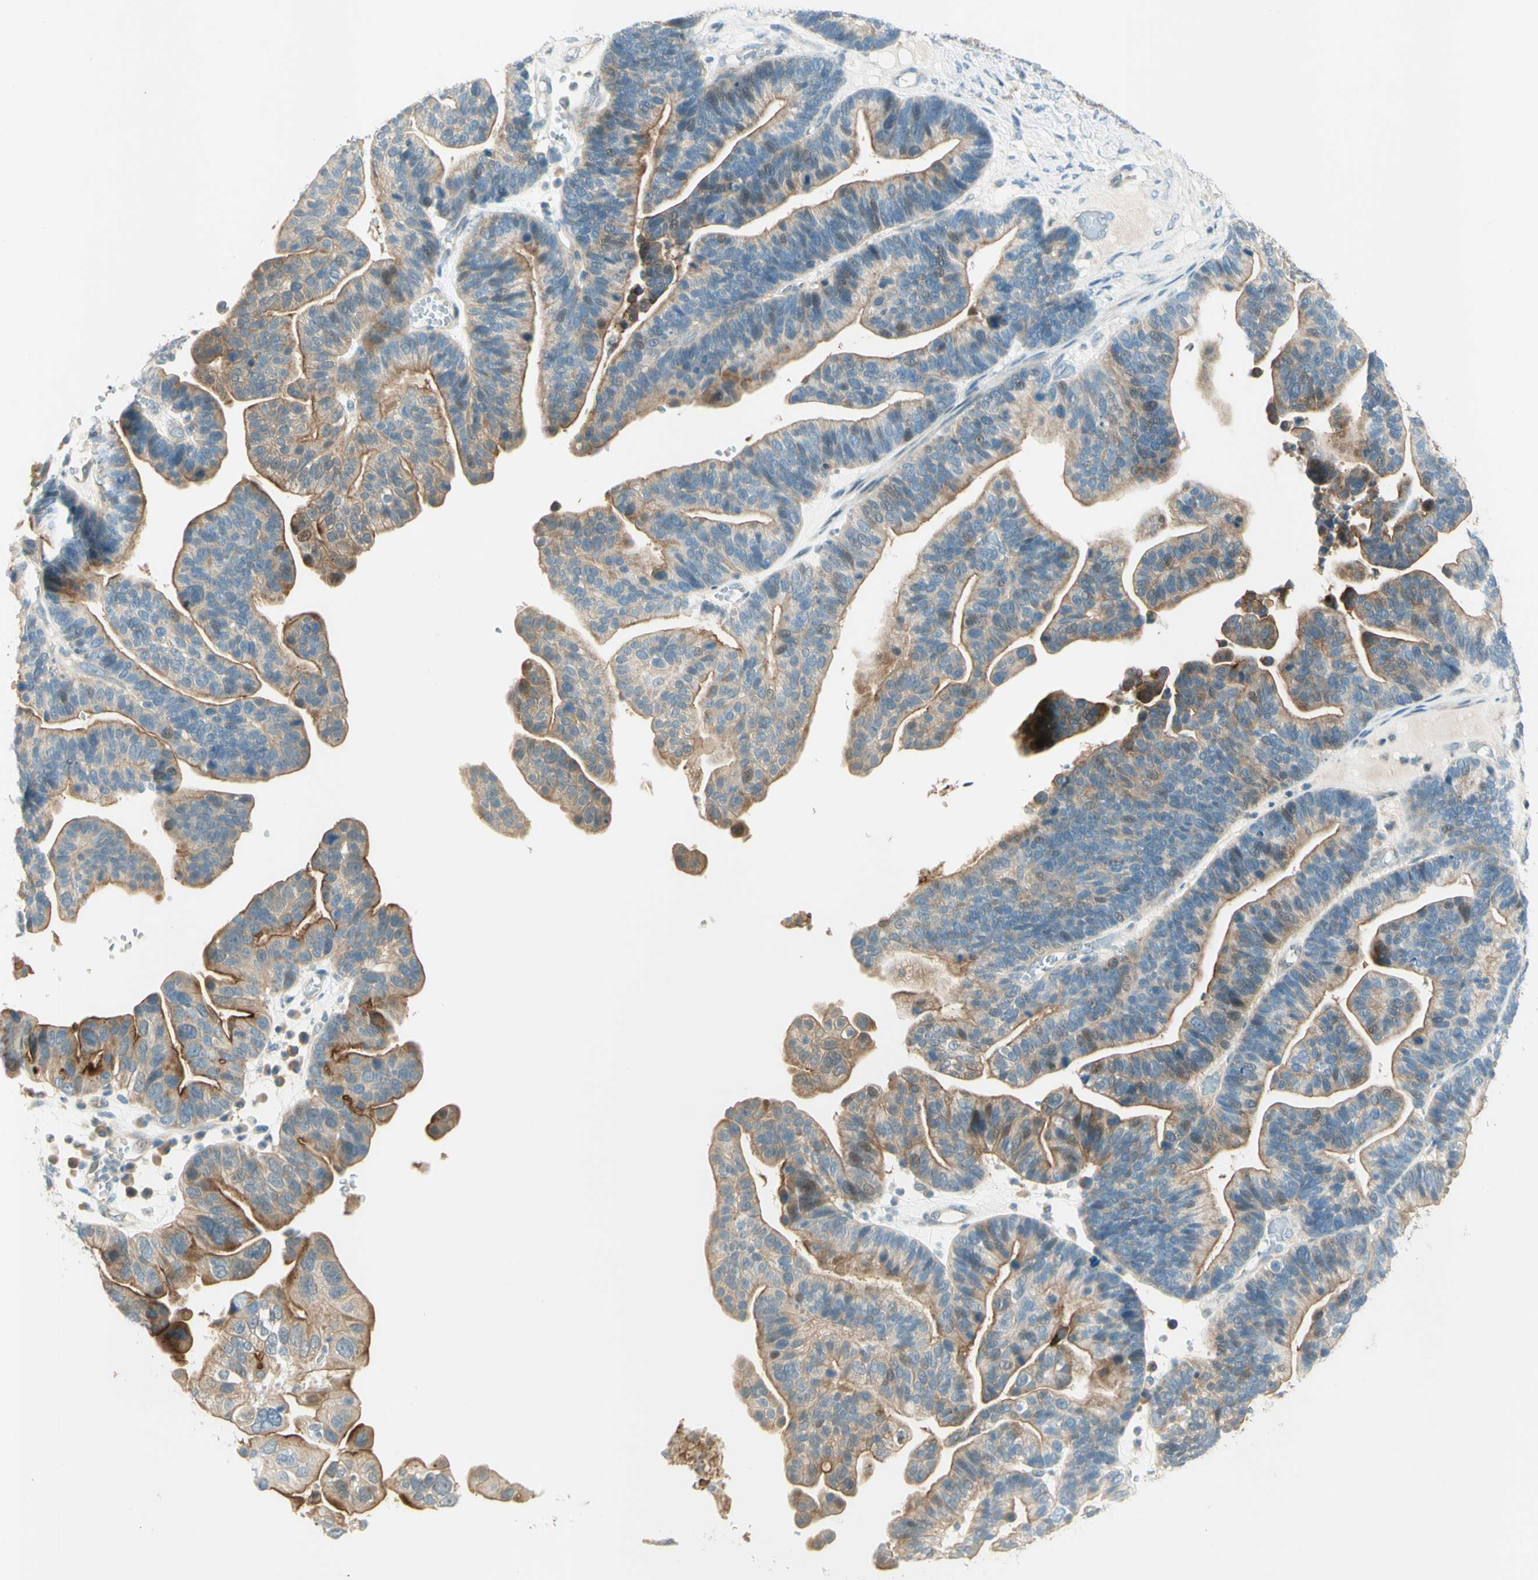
{"staining": {"intensity": "strong", "quantity": "25%-75%", "location": "cytoplasmic/membranous"}, "tissue": "ovarian cancer", "cell_type": "Tumor cells", "image_type": "cancer", "snomed": [{"axis": "morphology", "description": "Cystadenocarcinoma, serous, NOS"}, {"axis": "topography", "description": "Ovary"}], "caption": "Immunohistochemical staining of human serous cystadenocarcinoma (ovarian) demonstrates strong cytoplasmic/membranous protein expression in about 25%-75% of tumor cells.", "gene": "PROM1", "patient": {"sex": "female", "age": 56}}